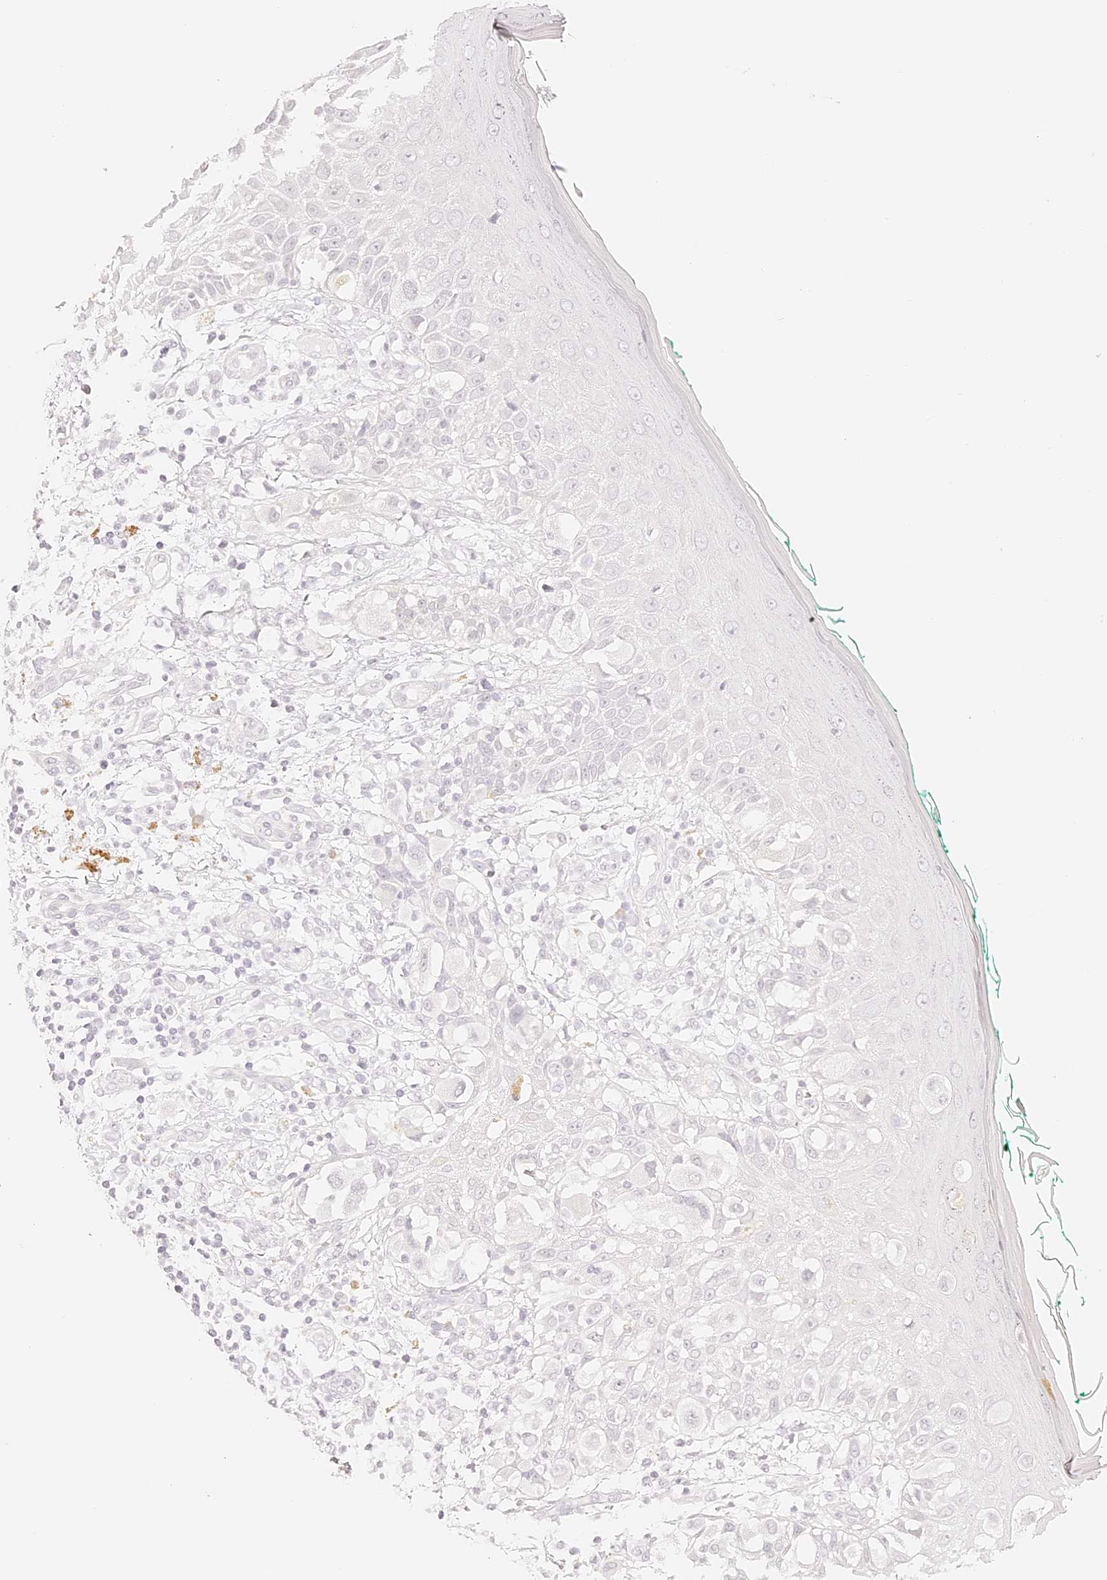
{"staining": {"intensity": "negative", "quantity": "none", "location": "none"}, "tissue": "melanoma", "cell_type": "Tumor cells", "image_type": "cancer", "snomed": [{"axis": "morphology", "description": "Malignant melanoma, NOS"}, {"axis": "topography", "description": "Skin"}], "caption": "Human malignant melanoma stained for a protein using immunohistochemistry (IHC) demonstrates no positivity in tumor cells.", "gene": "TRIM45", "patient": {"sex": "female", "age": 81}}